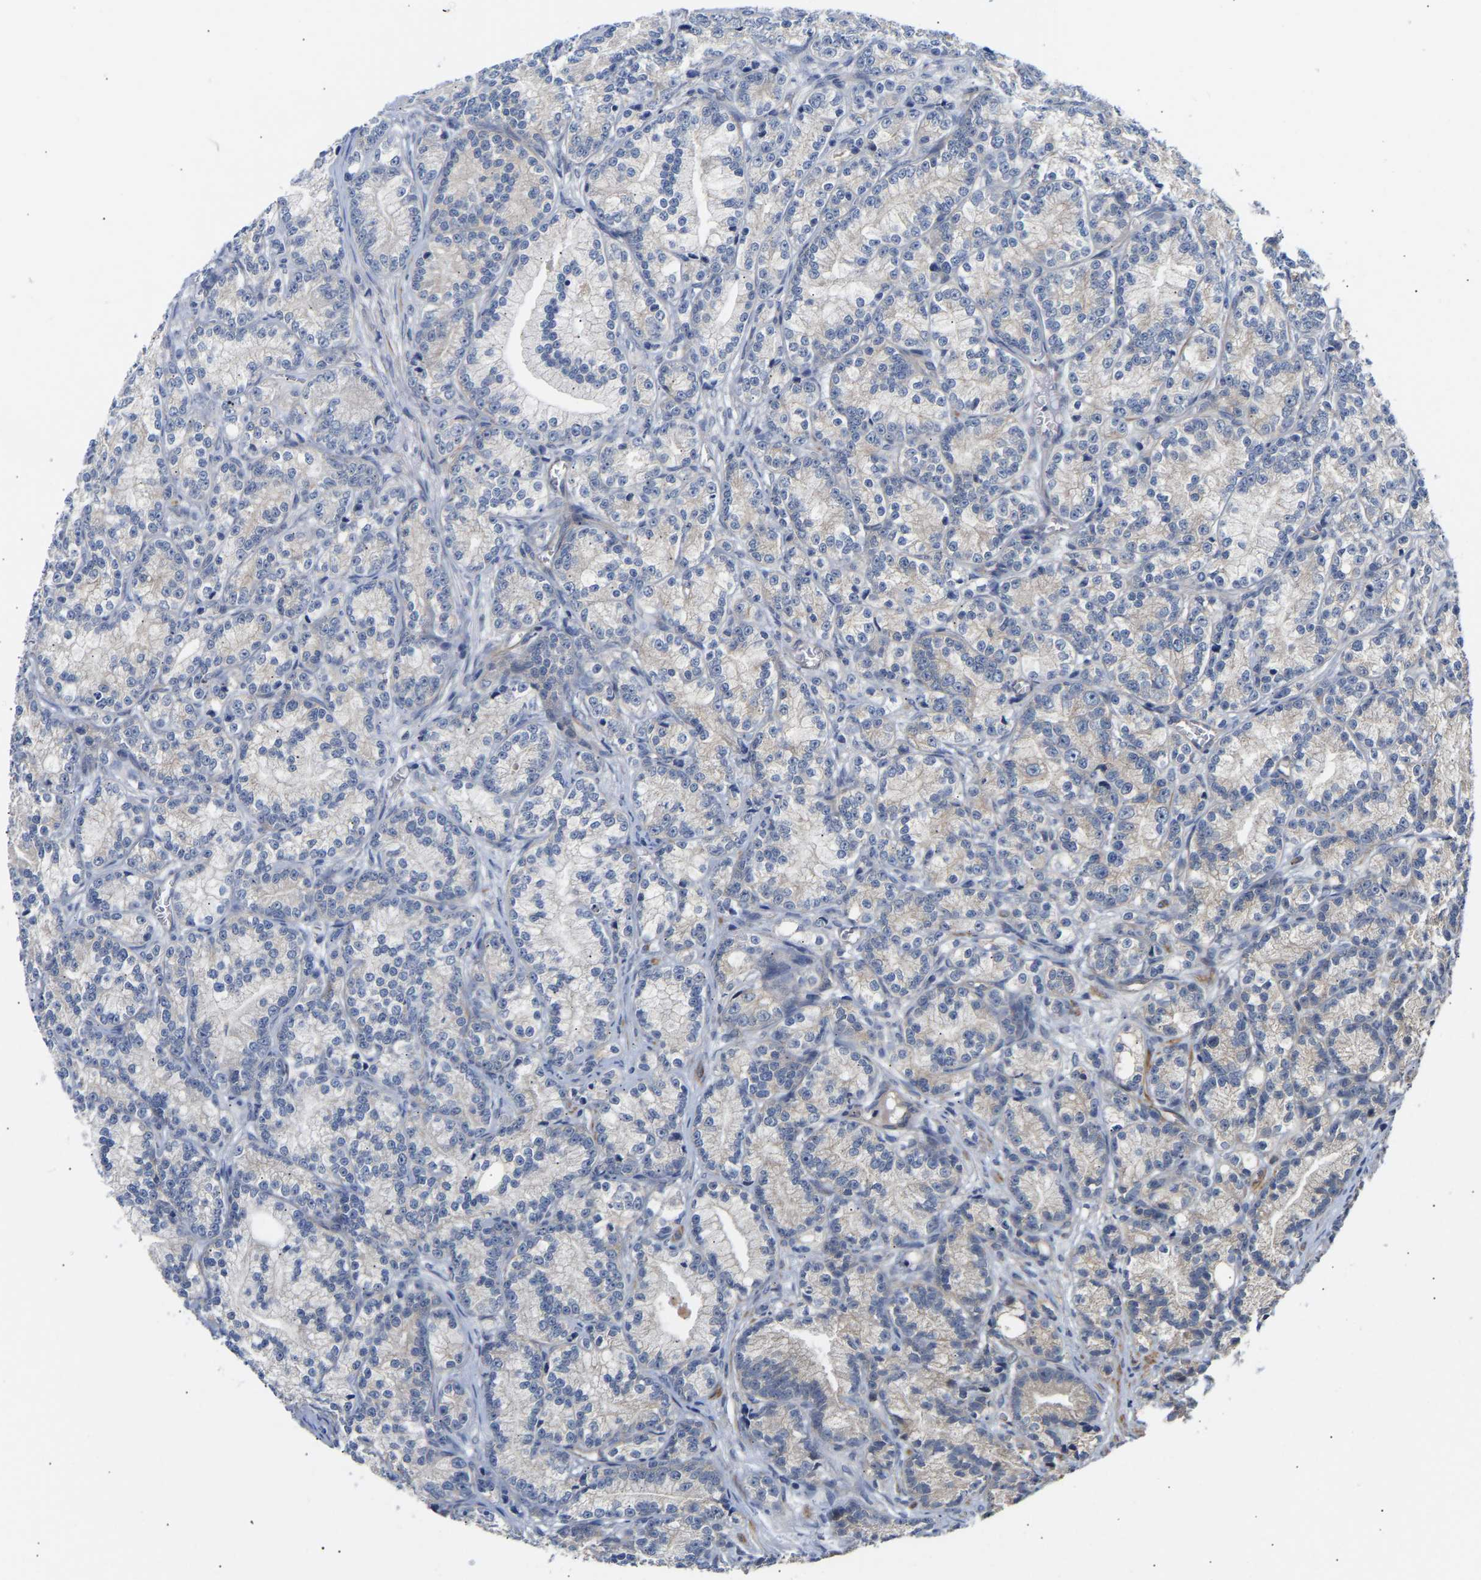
{"staining": {"intensity": "negative", "quantity": "none", "location": "none"}, "tissue": "prostate cancer", "cell_type": "Tumor cells", "image_type": "cancer", "snomed": [{"axis": "morphology", "description": "Adenocarcinoma, Low grade"}, {"axis": "topography", "description": "Prostate"}], "caption": "Protein analysis of low-grade adenocarcinoma (prostate) shows no significant expression in tumor cells.", "gene": "KASH5", "patient": {"sex": "male", "age": 89}}